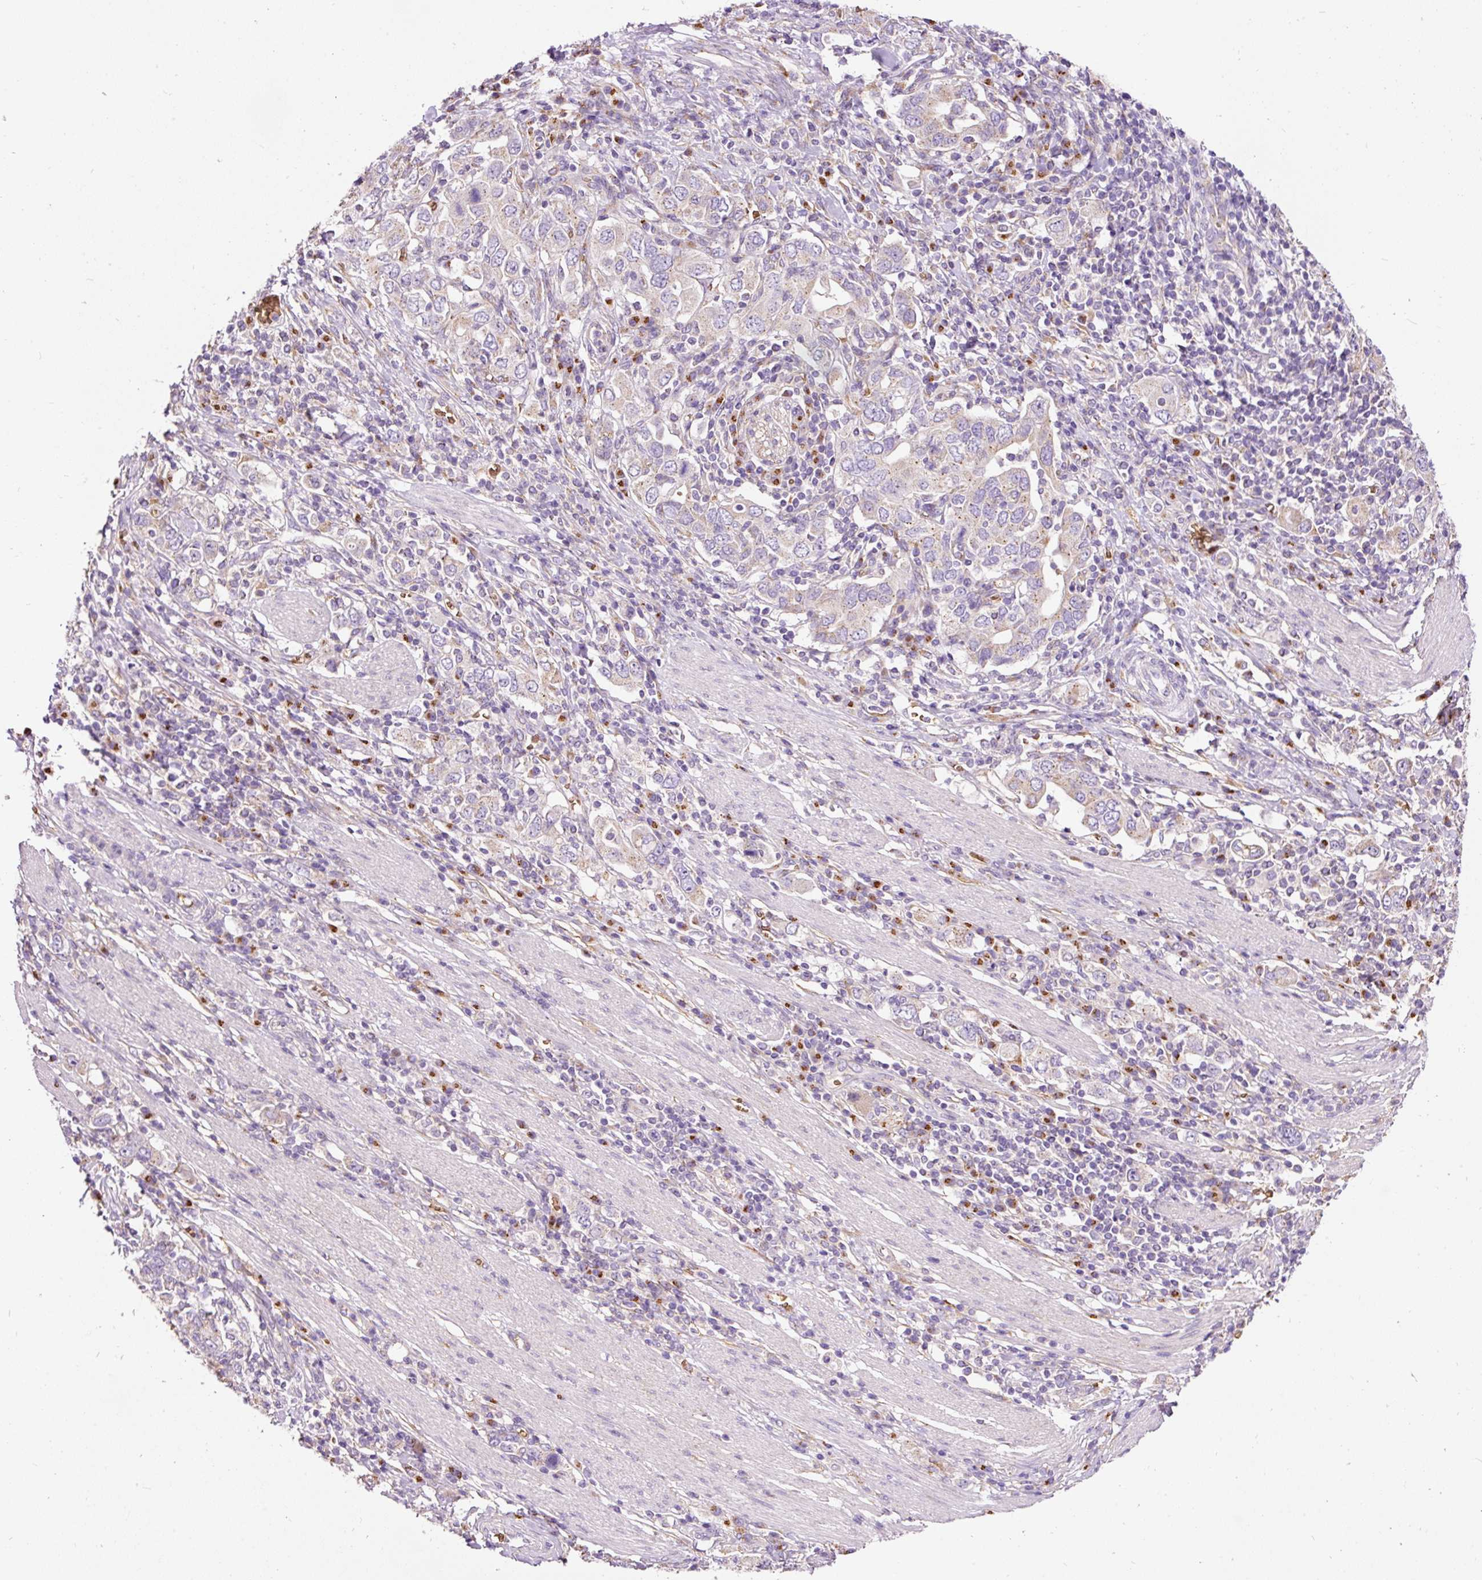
{"staining": {"intensity": "weak", "quantity": "<25%", "location": "cytoplasmic/membranous"}, "tissue": "stomach cancer", "cell_type": "Tumor cells", "image_type": "cancer", "snomed": [{"axis": "morphology", "description": "Adenocarcinoma, NOS"}, {"axis": "topography", "description": "Stomach, upper"}, {"axis": "topography", "description": "Stomach"}], "caption": "Immunohistochemical staining of human stomach cancer (adenocarcinoma) reveals no significant staining in tumor cells.", "gene": "PRRC2A", "patient": {"sex": "male", "age": 62}}